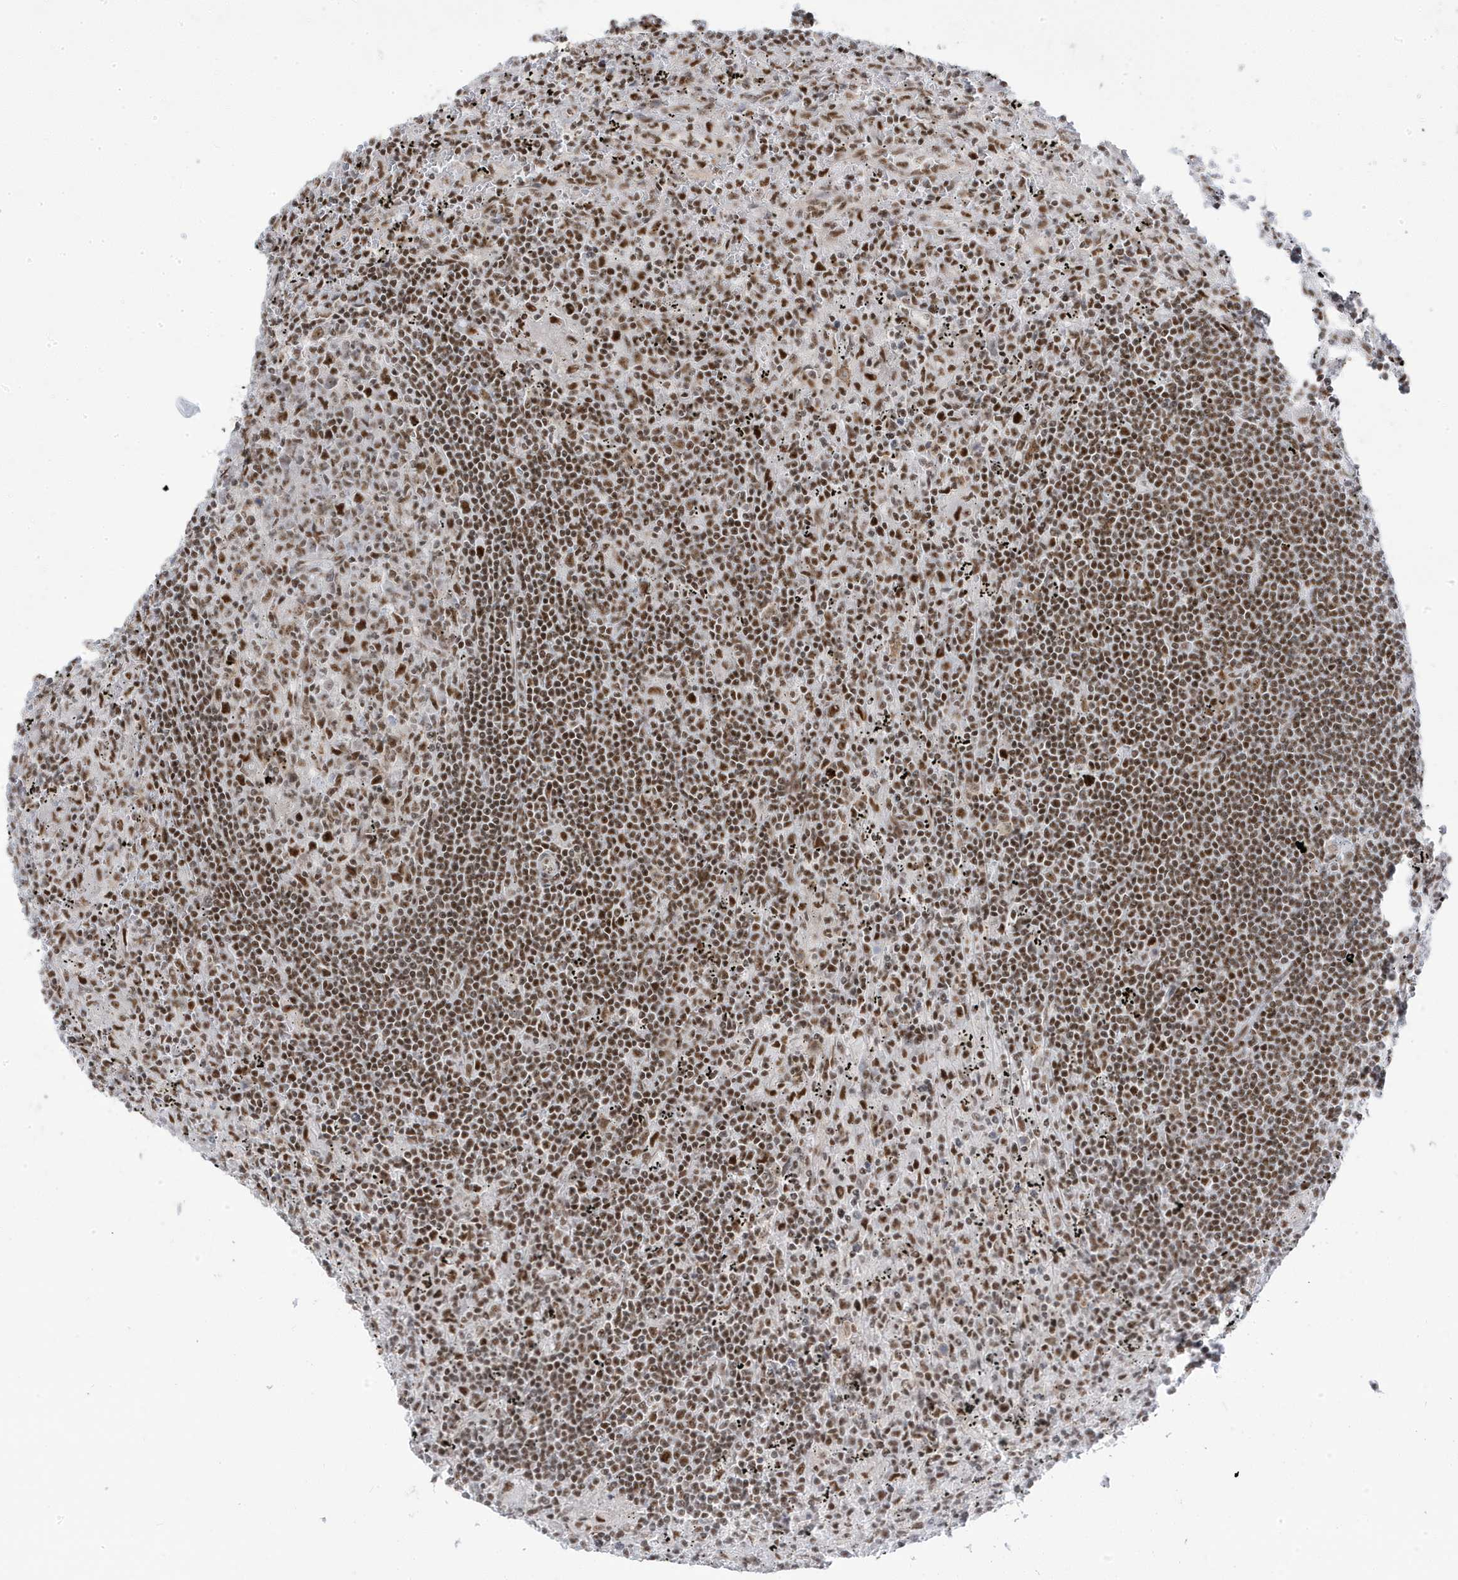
{"staining": {"intensity": "moderate", "quantity": ">75%", "location": "nuclear"}, "tissue": "lymphoma", "cell_type": "Tumor cells", "image_type": "cancer", "snomed": [{"axis": "morphology", "description": "Malignant lymphoma, non-Hodgkin's type, Low grade"}, {"axis": "topography", "description": "Spleen"}], "caption": "A brown stain shows moderate nuclear positivity of a protein in human lymphoma tumor cells.", "gene": "MTREX", "patient": {"sex": "male", "age": 76}}